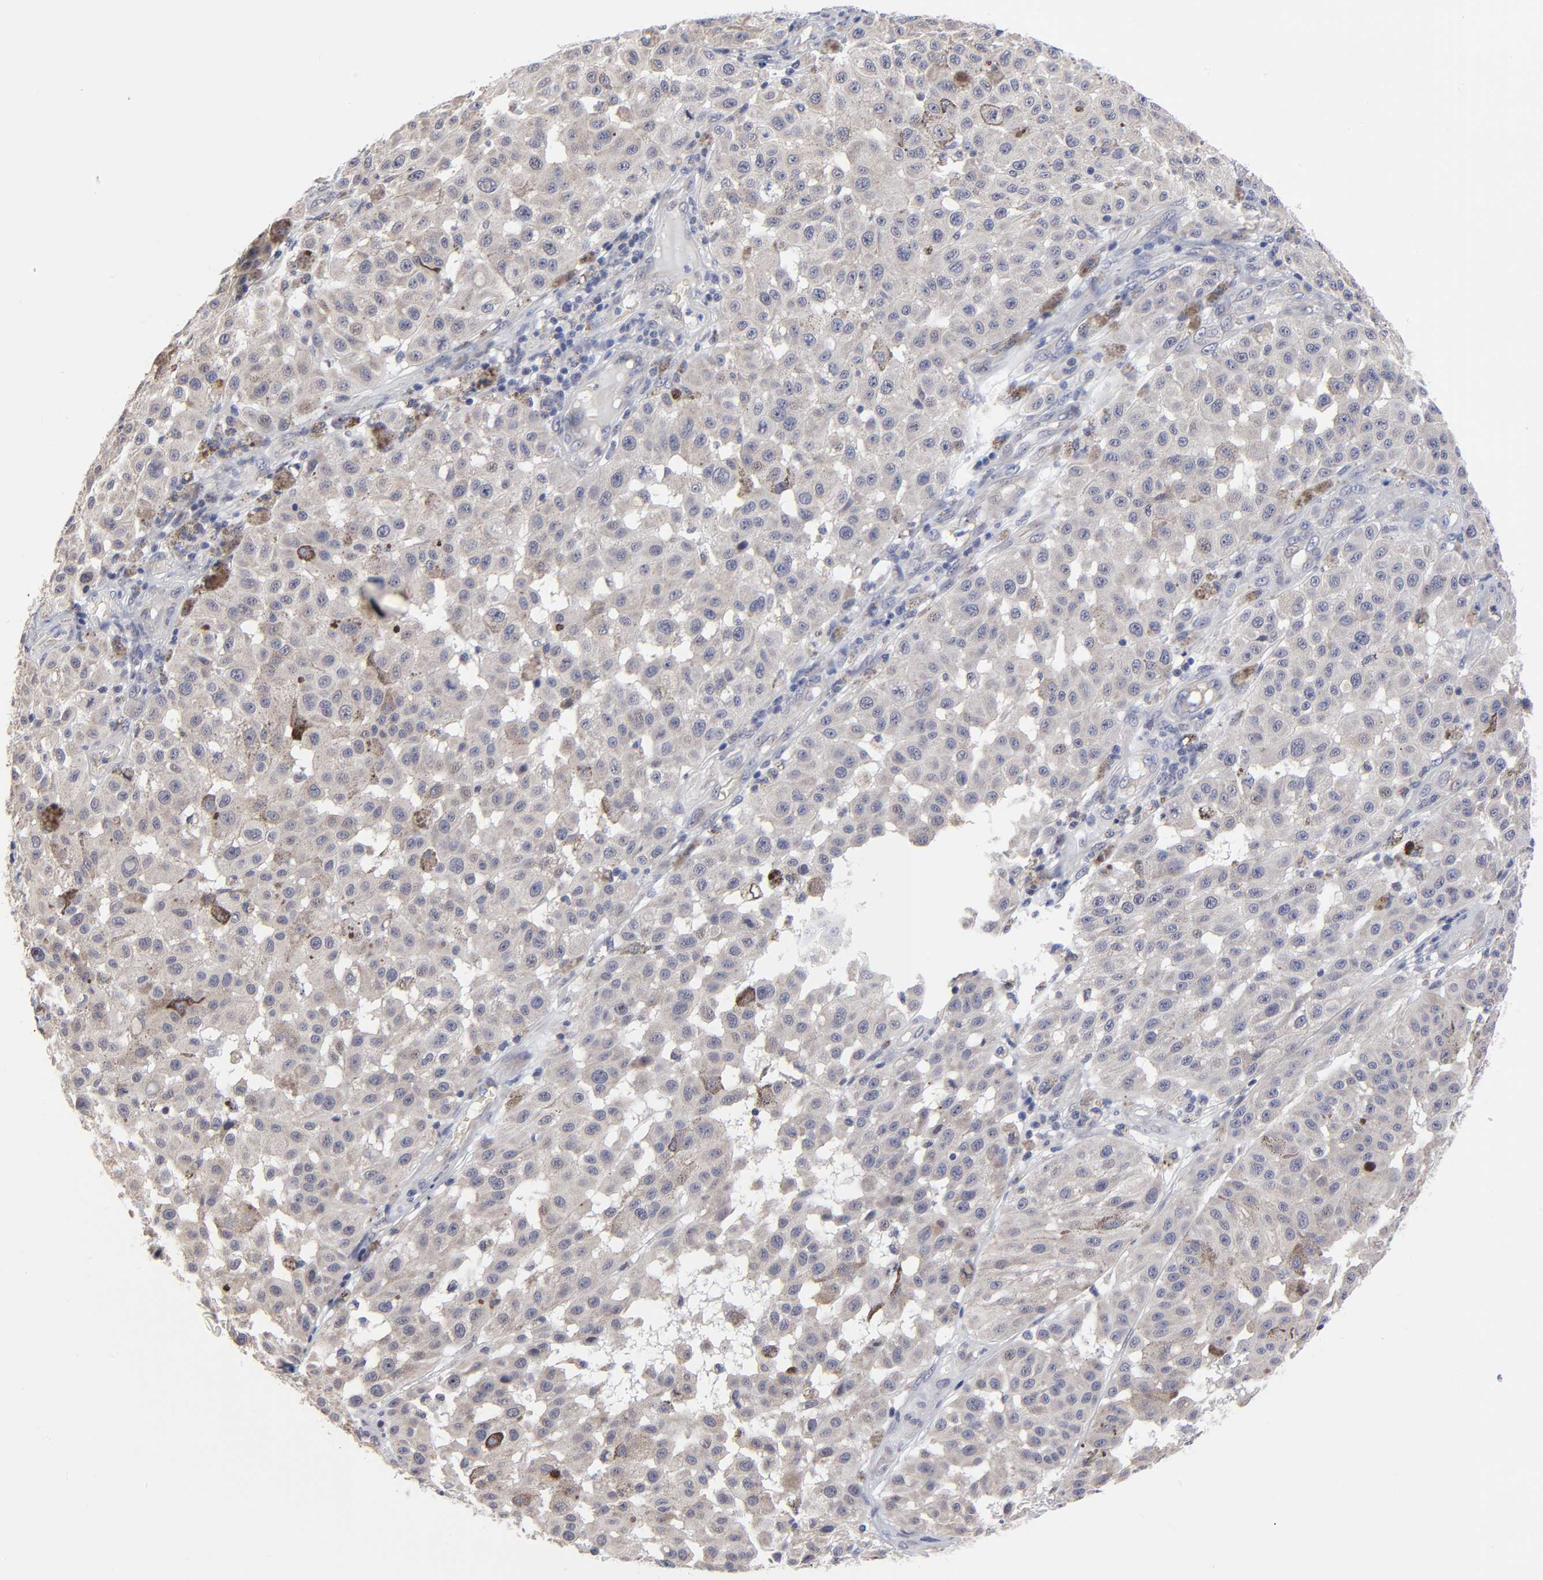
{"staining": {"intensity": "weak", "quantity": ">75%", "location": "cytoplasmic/membranous"}, "tissue": "melanoma", "cell_type": "Tumor cells", "image_type": "cancer", "snomed": [{"axis": "morphology", "description": "Malignant melanoma, NOS"}, {"axis": "topography", "description": "Skin"}], "caption": "IHC histopathology image of melanoma stained for a protein (brown), which displays low levels of weak cytoplasmic/membranous positivity in about >75% of tumor cells.", "gene": "FBXO8", "patient": {"sex": "female", "age": 64}}